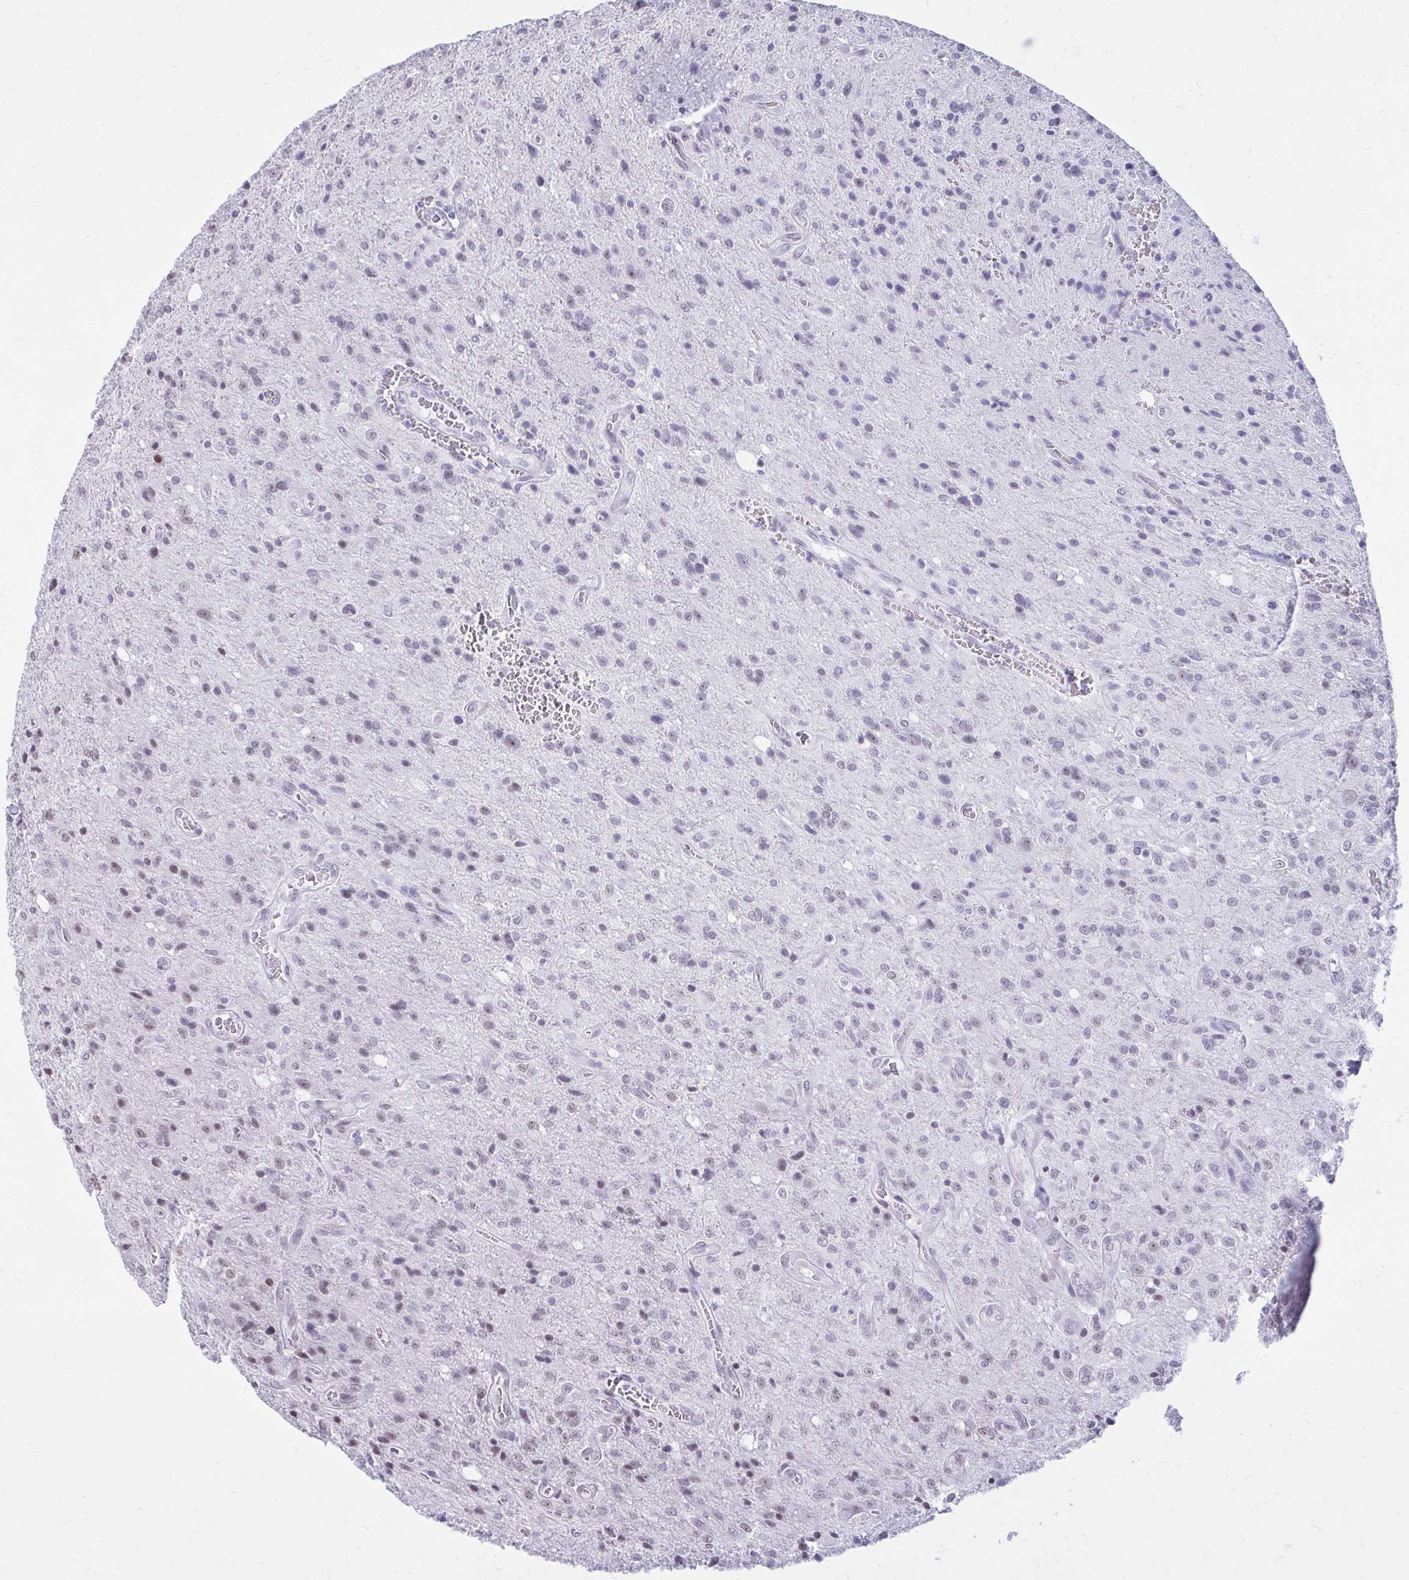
{"staining": {"intensity": "negative", "quantity": "none", "location": "none"}, "tissue": "glioma", "cell_type": "Tumor cells", "image_type": "cancer", "snomed": [{"axis": "morphology", "description": "Glioma, malignant, Low grade"}, {"axis": "topography", "description": "Brain"}], "caption": "This micrograph is of glioma stained with immunohistochemistry to label a protein in brown with the nuclei are counter-stained blue. There is no positivity in tumor cells.", "gene": "PROSER1", "patient": {"sex": "male", "age": 66}}